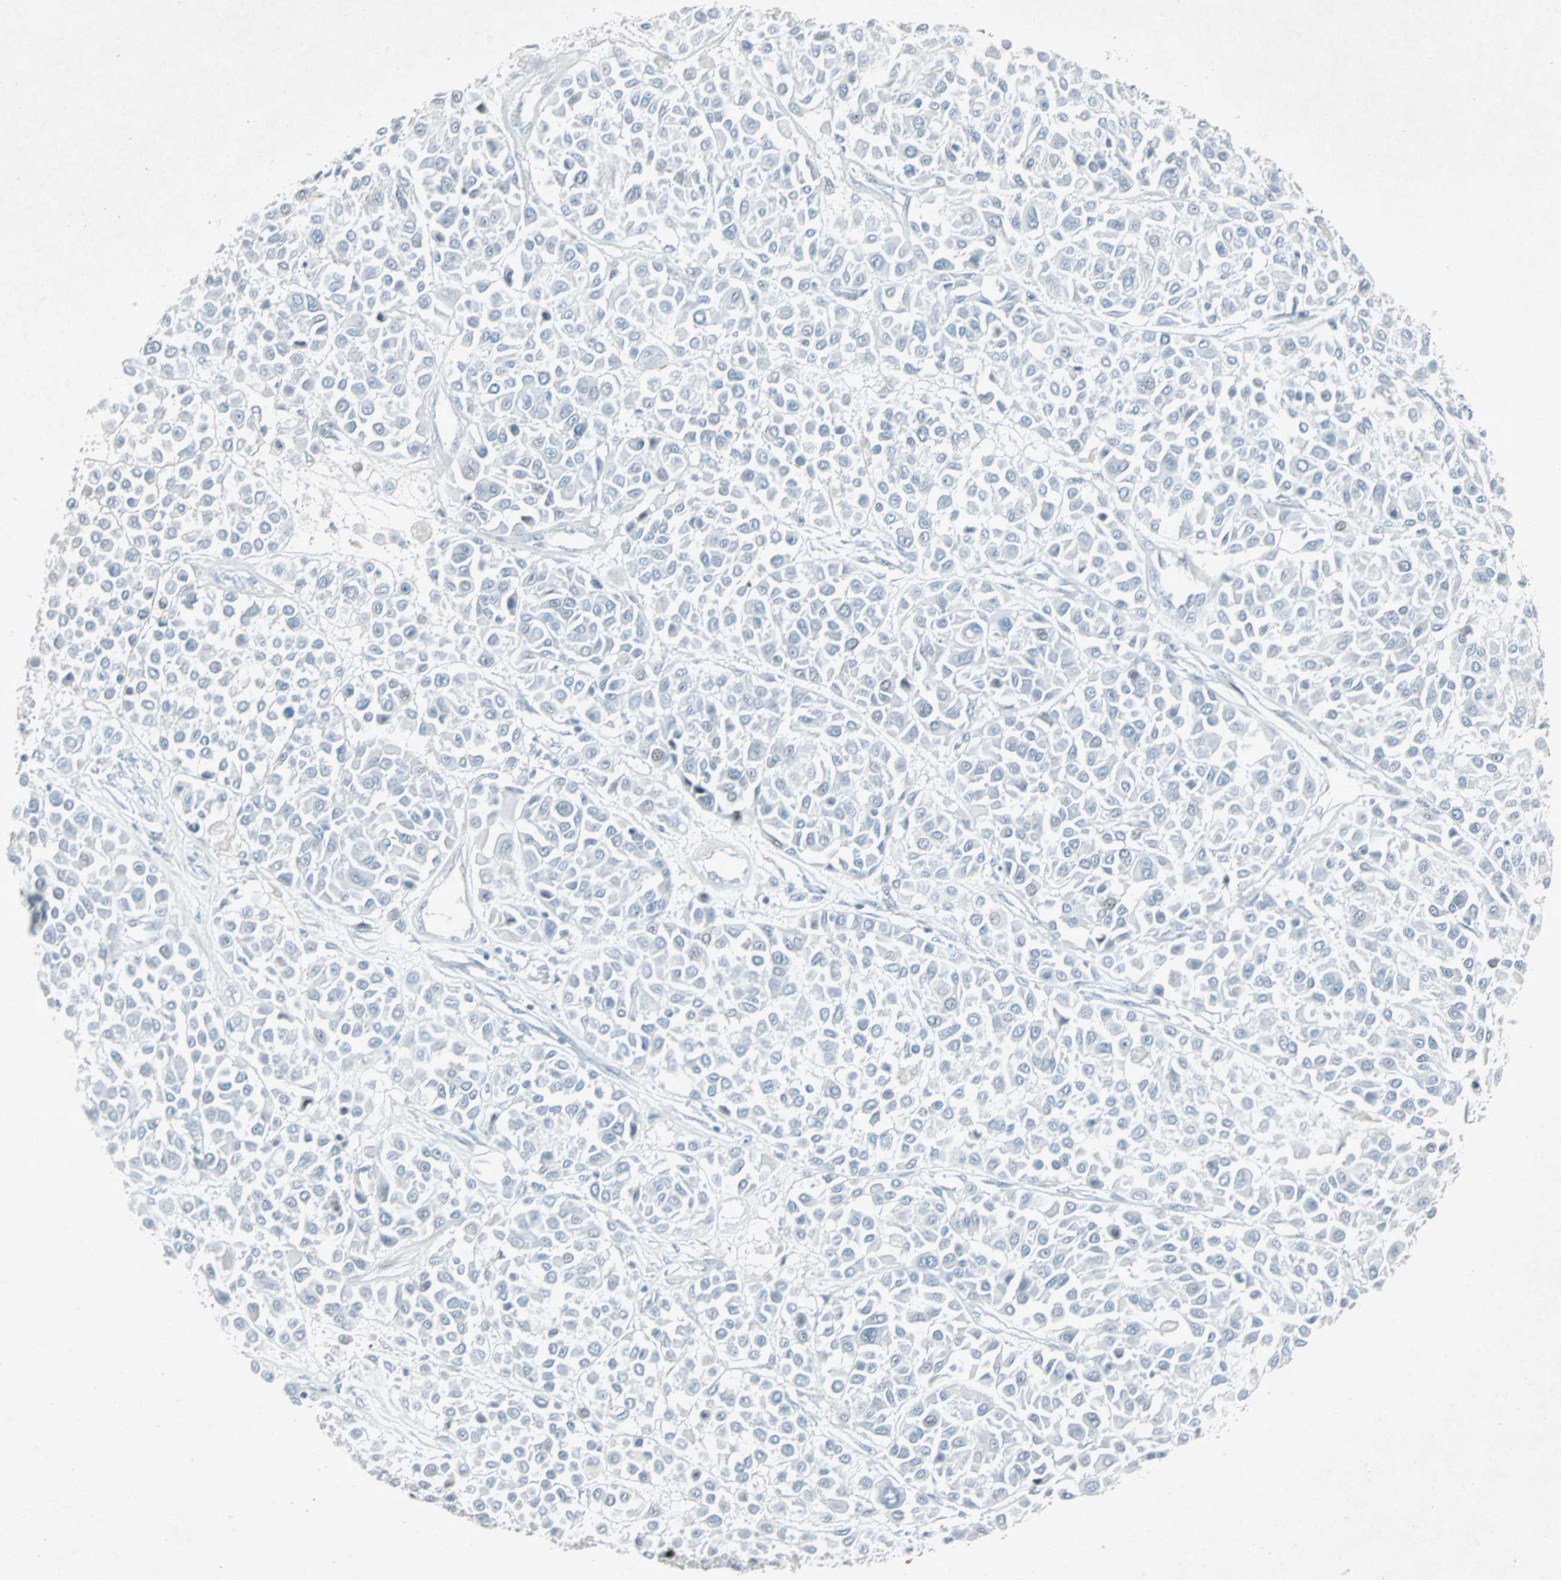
{"staining": {"intensity": "negative", "quantity": "none", "location": "none"}, "tissue": "melanoma", "cell_type": "Tumor cells", "image_type": "cancer", "snomed": [{"axis": "morphology", "description": "Malignant melanoma, Metastatic site"}, {"axis": "topography", "description": "Soft tissue"}], "caption": "Tumor cells are negative for brown protein staining in malignant melanoma (metastatic site). Nuclei are stained in blue.", "gene": "LANCL3", "patient": {"sex": "male", "age": 41}}